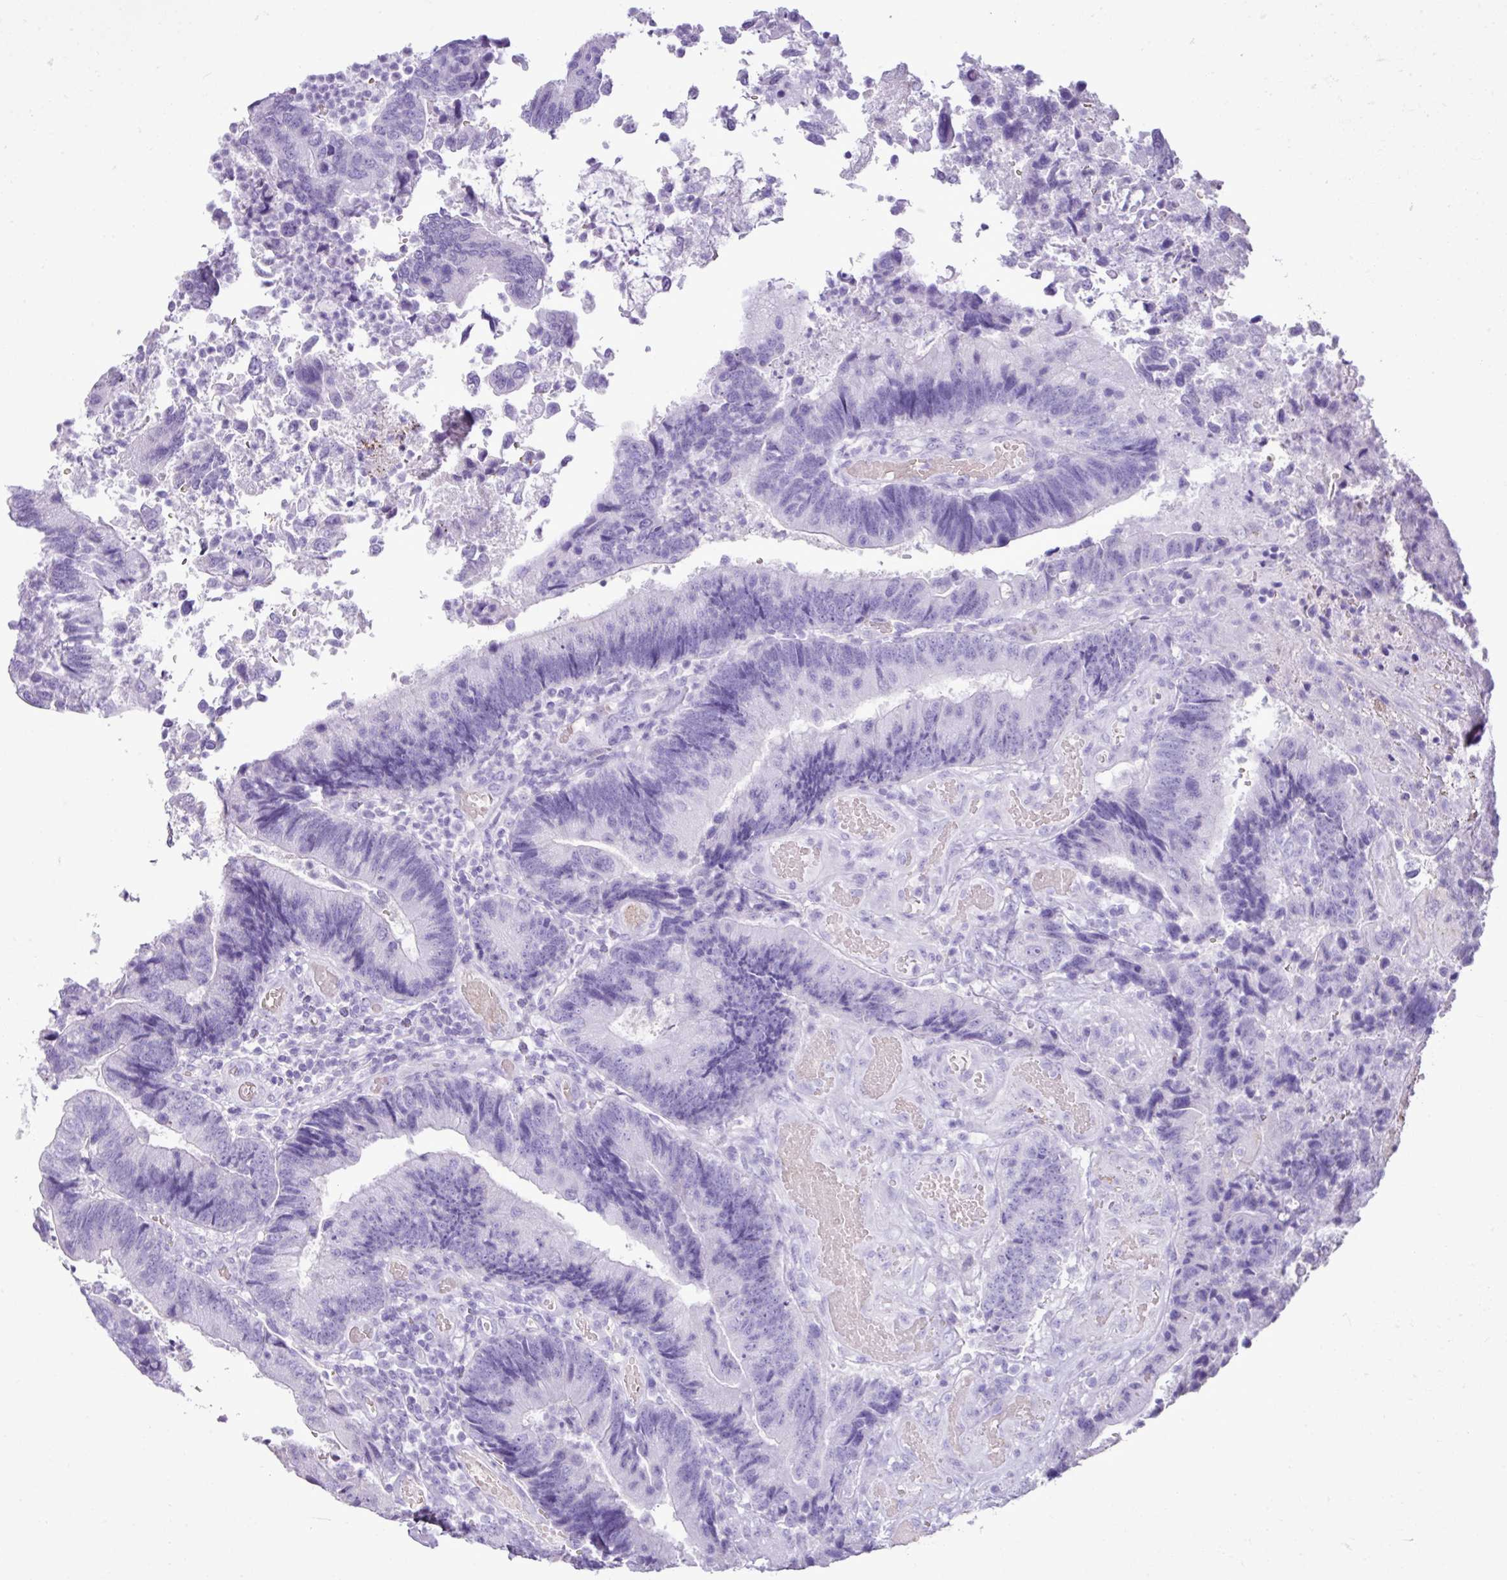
{"staining": {"intensity": "negative", "quantity": "none", "location": "none"}, "tissue": "colorectal cancer", "cell_type": "Tumor cells", "image_type": "cancer", "snomed": [{"axis": "morphology", "description": "Adenocarcinoma, NOS"}, {"axis": "topography", "description": "Colon"}], "caption": "Colorectal adenocarcinoma was stained to show a protein in brown. There is no significant positivity in tumor cells.", "gene": "ZSCAN5A", "patient": {"sex": "female", "age": 67}}